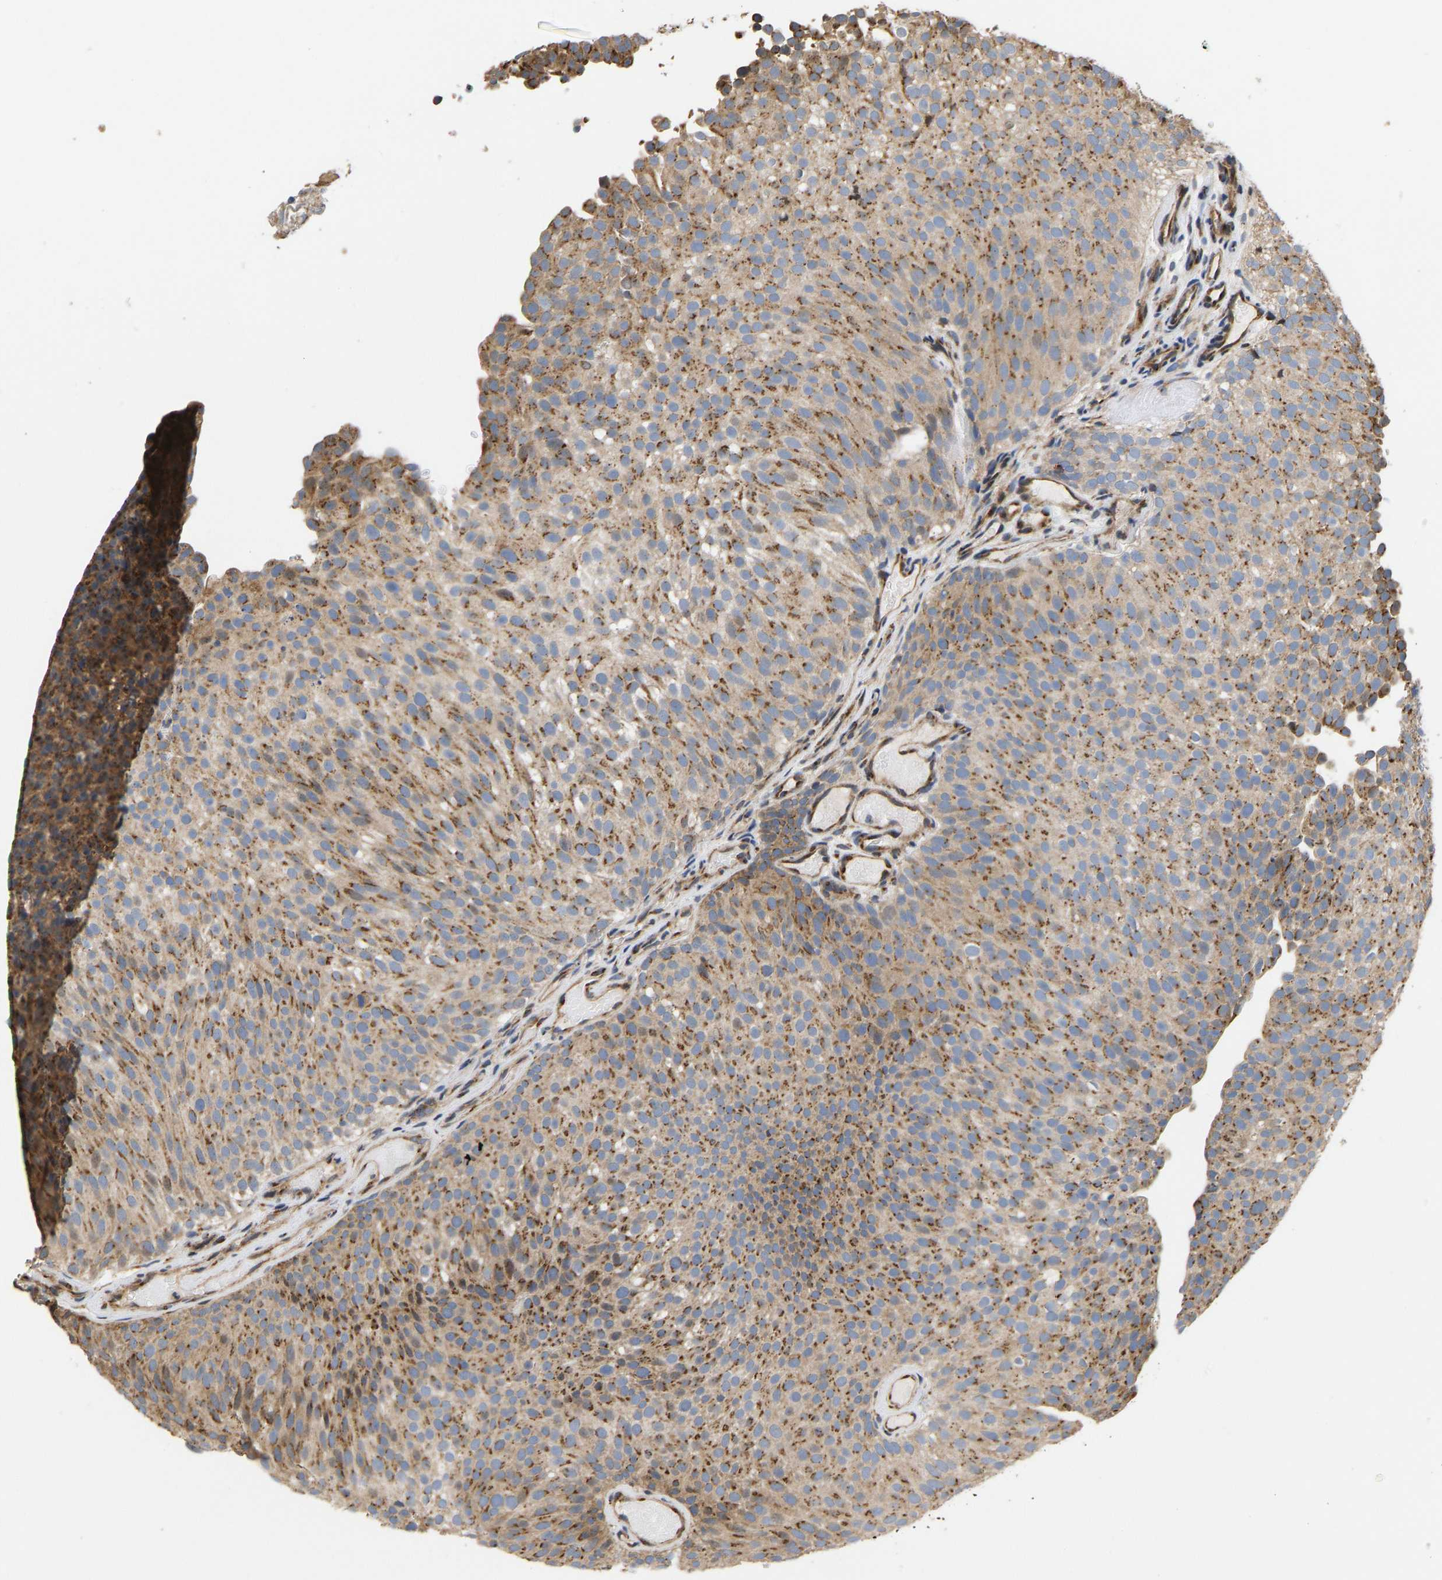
{"staining": {"intensity": "moderate", "quantity": ">75%", "location": "cytoplasmic/membranous"}, "tissue": "urothelial cancer", "cell_type": "Tumor cells", "image_type": "cancer", "snomed": [{"axis": "morphology", "description": "Urothelial carcinoma, Low grade"}, {"axis": "topography", "description": "Urinary bladder"}], "caption": "DAB immunohistochemical staining of urothelial carcinoma (low-grade) reveals moderate cytoplasmic/membranous protein expression in approximately >75% of tumor cells.", "gene": "YIPF4", "patient": {"sex": "male", "age": 78}}